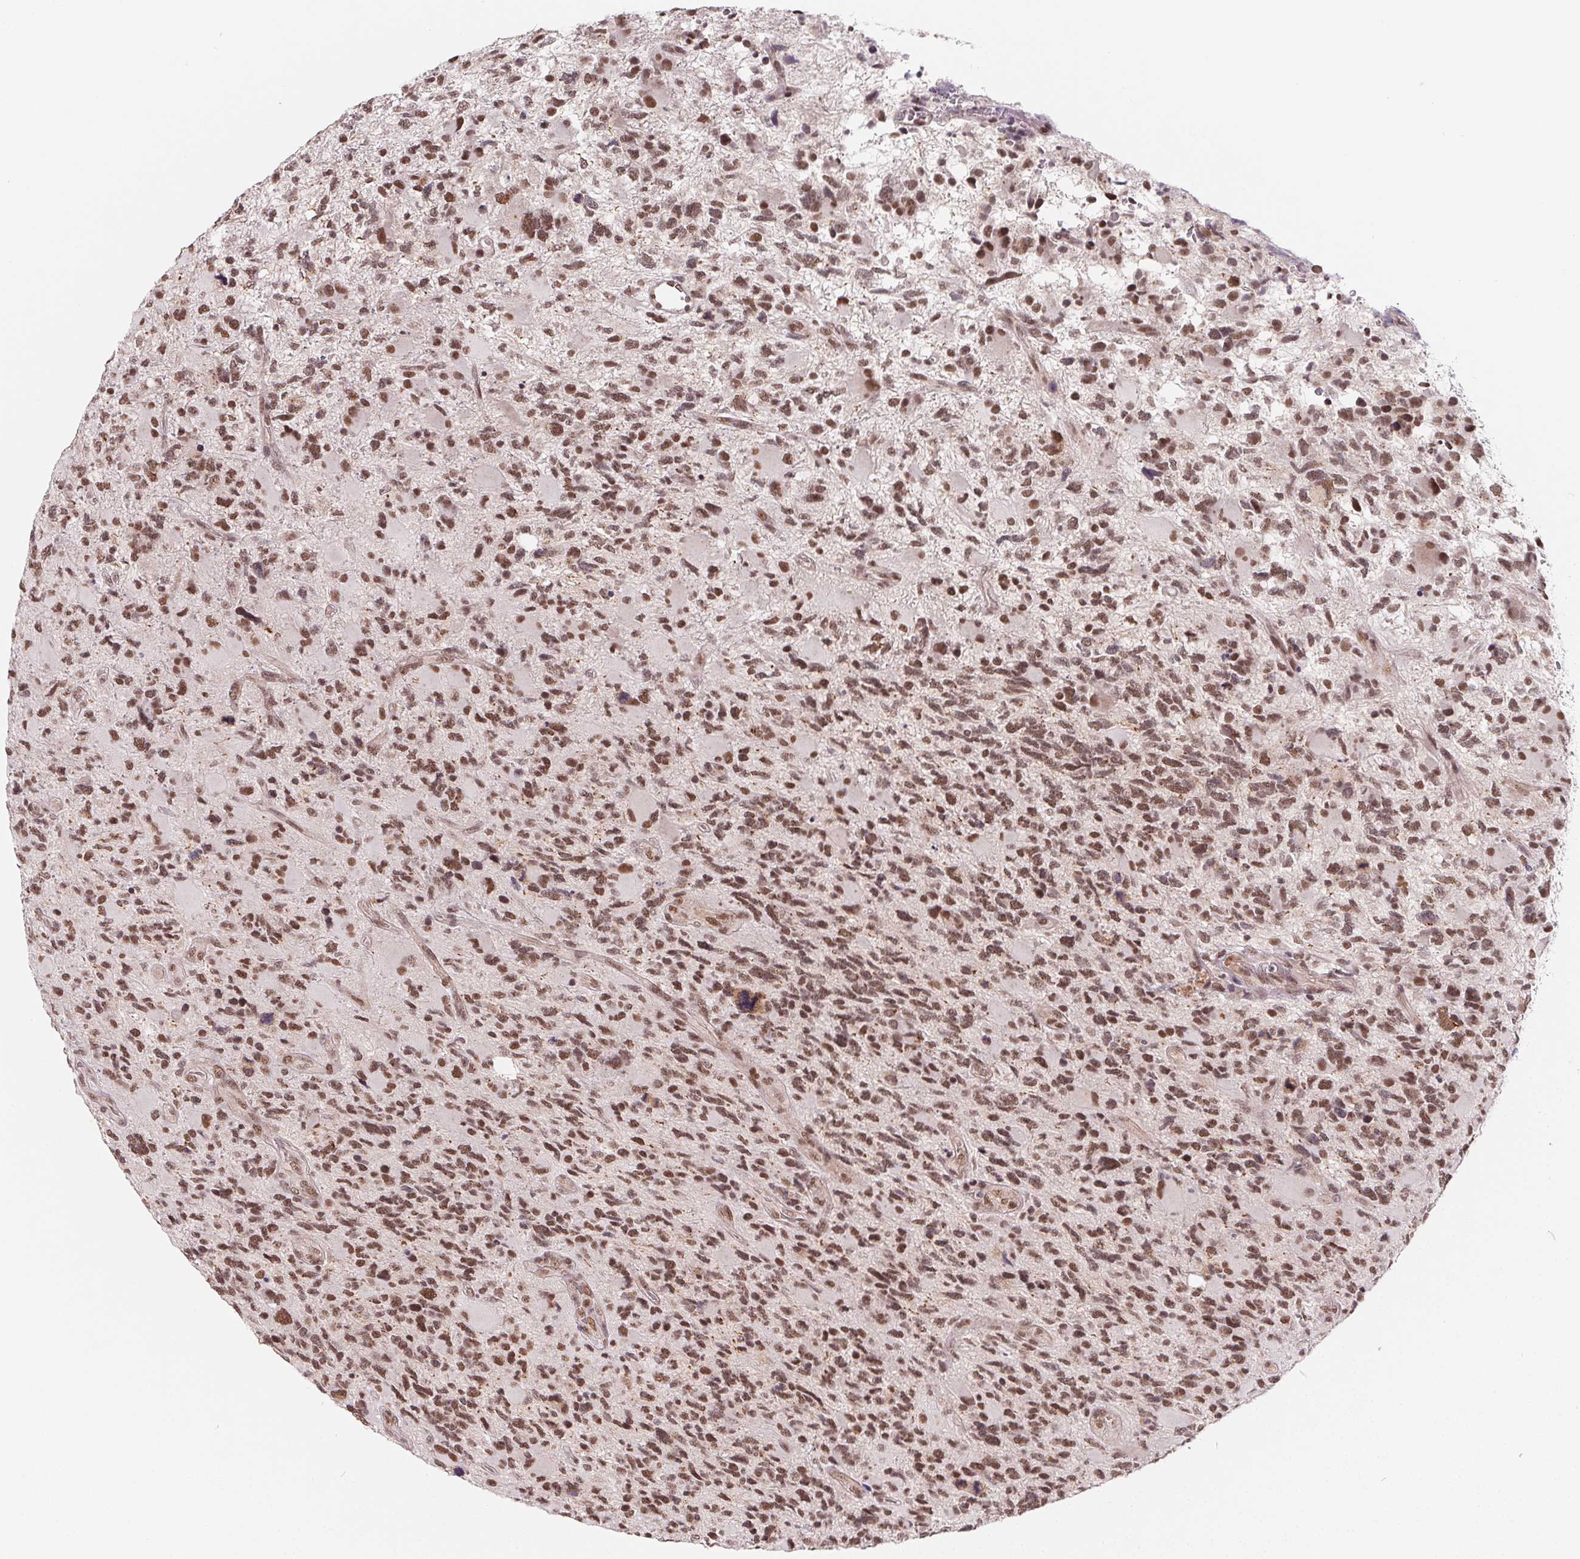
{"staining": {"intensity": "moderate", "quantity": ">75%", "location": "nuclear"}, "tissue": "glioma", "cell_type": "Tumor cells", "image_type": "cancer", "snomed": [{"axis": "morphology", "description": "Glioma, malignant, High grade"}, {"axis": "topography", "description": "Brain"}], "caption": "Malignant glioma (high-grade) stained for a protein (brown) shows moderate nuclear positive positivity in about >75% of tumor cells.", "gene": "TCERG1", "patient": {"sex": "female", "age": 71}}